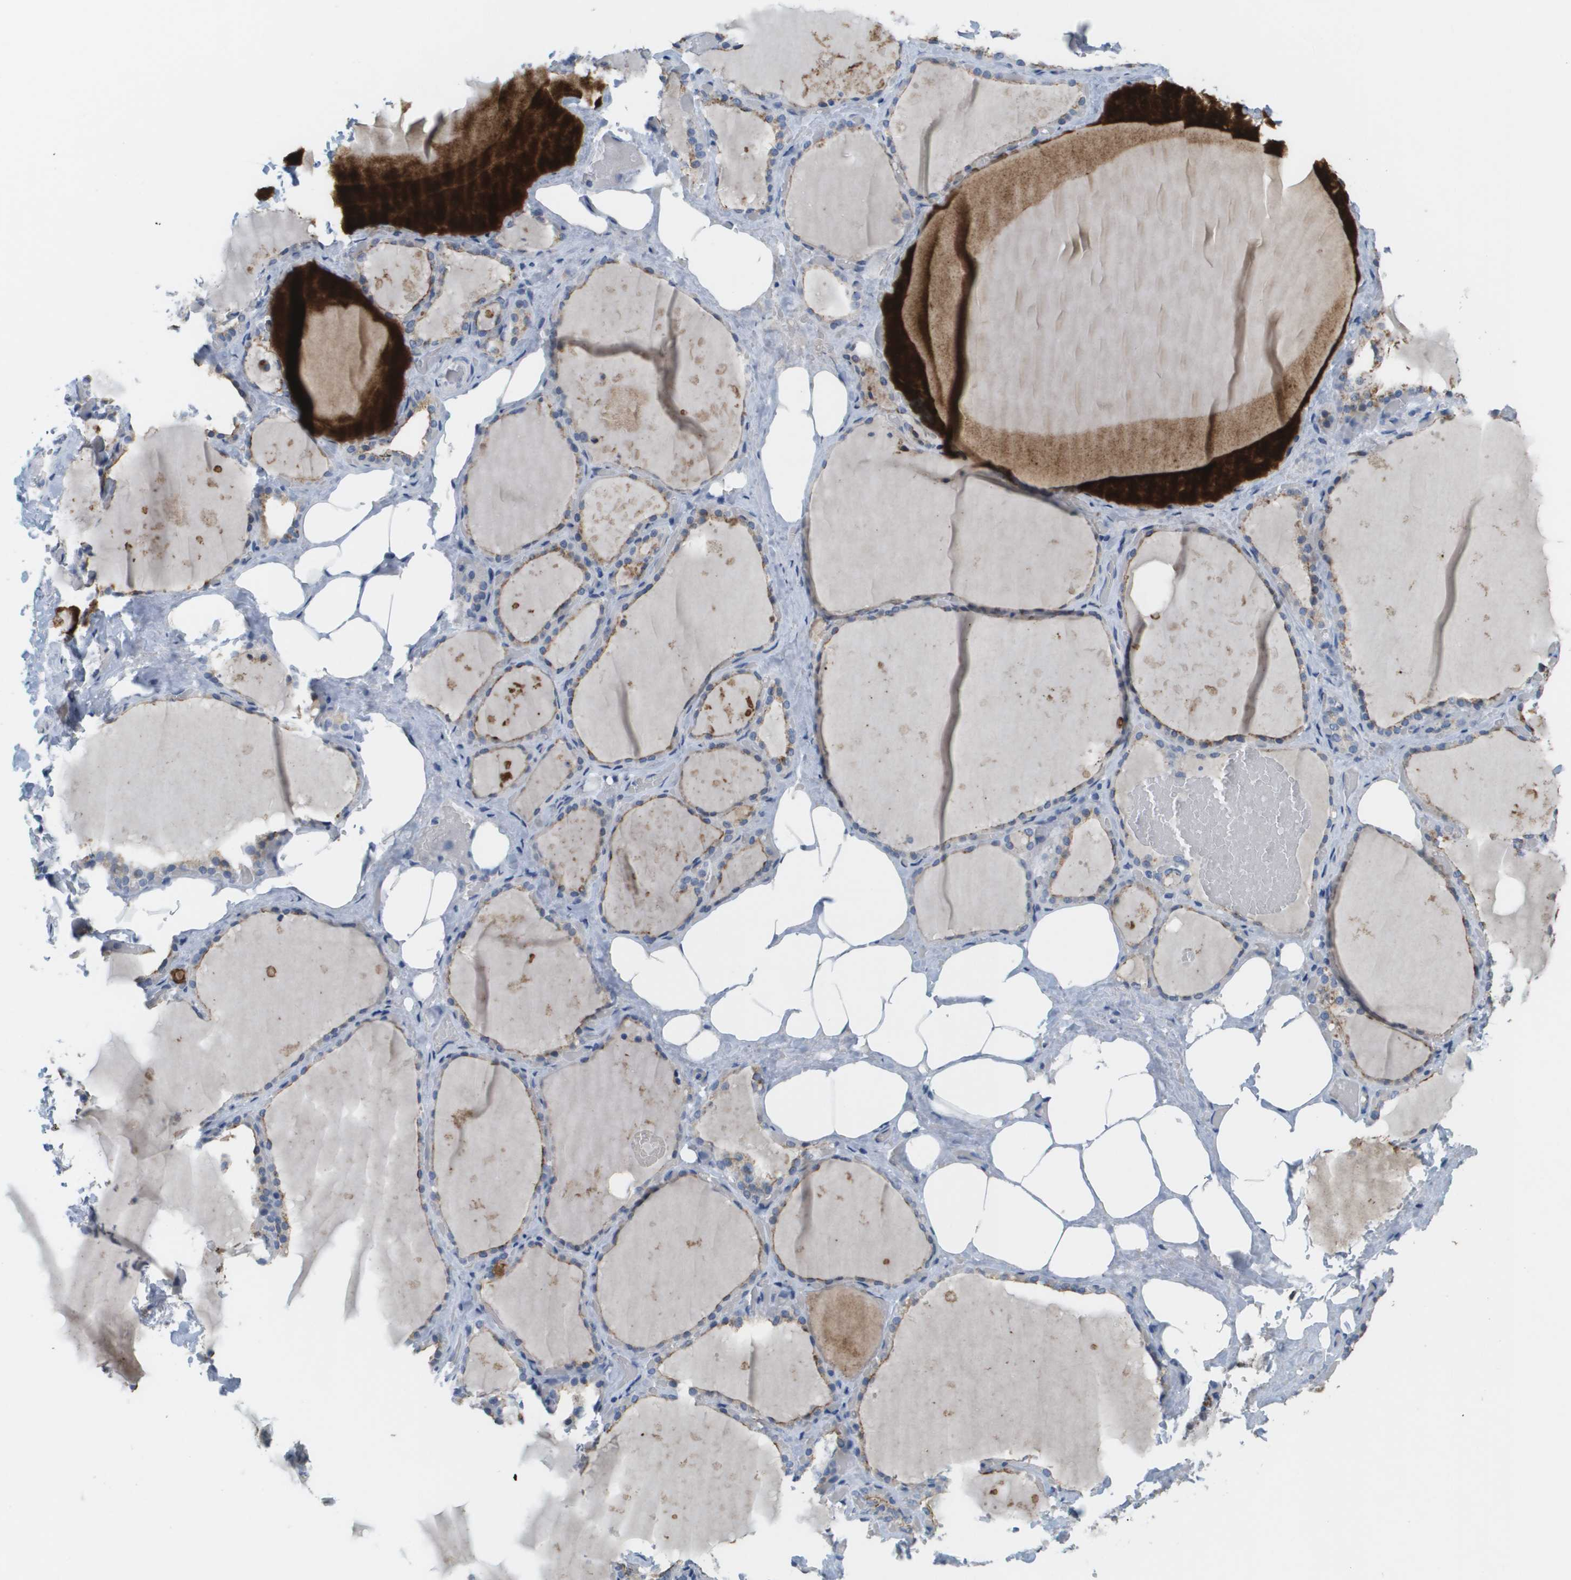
{"staining": {"intensity": "moderate", "quantity": ">75%", "location": "cytoplasmic/membranous"}, "tissue": "thyroid gland", "cell_type": "Glandular cells", "image_type": "normal", "snomed": [{"axis": "morphology", "description": "Normal tissue, NOS"}, {"axis": "topography", "description": "Thyroid gland"}], "caption": "Protein analysis of benign thyroid gland reveals moderate cytoplasmic/membranous staining in approximately >75% of glandular cells. Using DAB (3,3'-diaminobenzidine) (brown) and hematoxylin (blue) stains, captured at high magnification using brightfield microscopy.", "gene": "ANGPT2", "patient": {"sex": "male", "age": 61}}